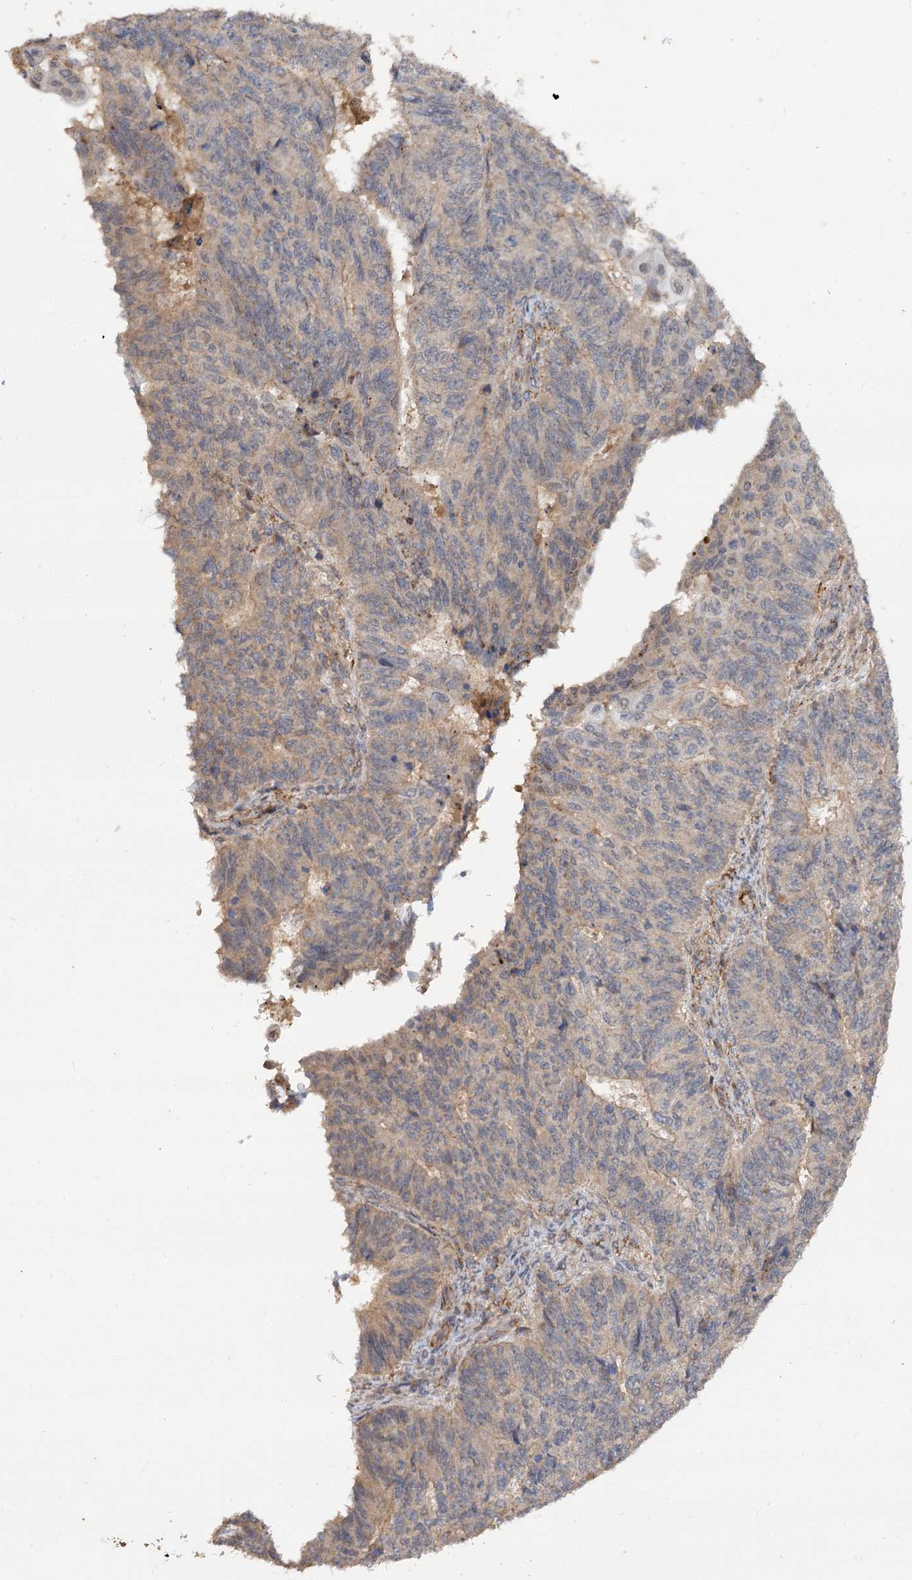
{"staining": {"intensity": "weak", "quantity": "25%-75%", "location": "cytoplasmic/membranous"}, "tissue": "endometrial cancer", "cell_type": "Tumor cells", "image_type": "cancer", "snomed": [{"axis": "morphology", "description": "Adenocarcinoma, NOS"}, {"axis": "topography", "description": "Endometrium"}], "caption": "This histopathology image exhibits endometrial adenocarcinoma stained with IHC to label a protein in brown. The cytoplasmic/membranous of tumor cells show weak positivity for the protein. Nuclei are counter-stained blue.", "gene": "FBXW8", "patient": {"sex": "female", "age": 32}}